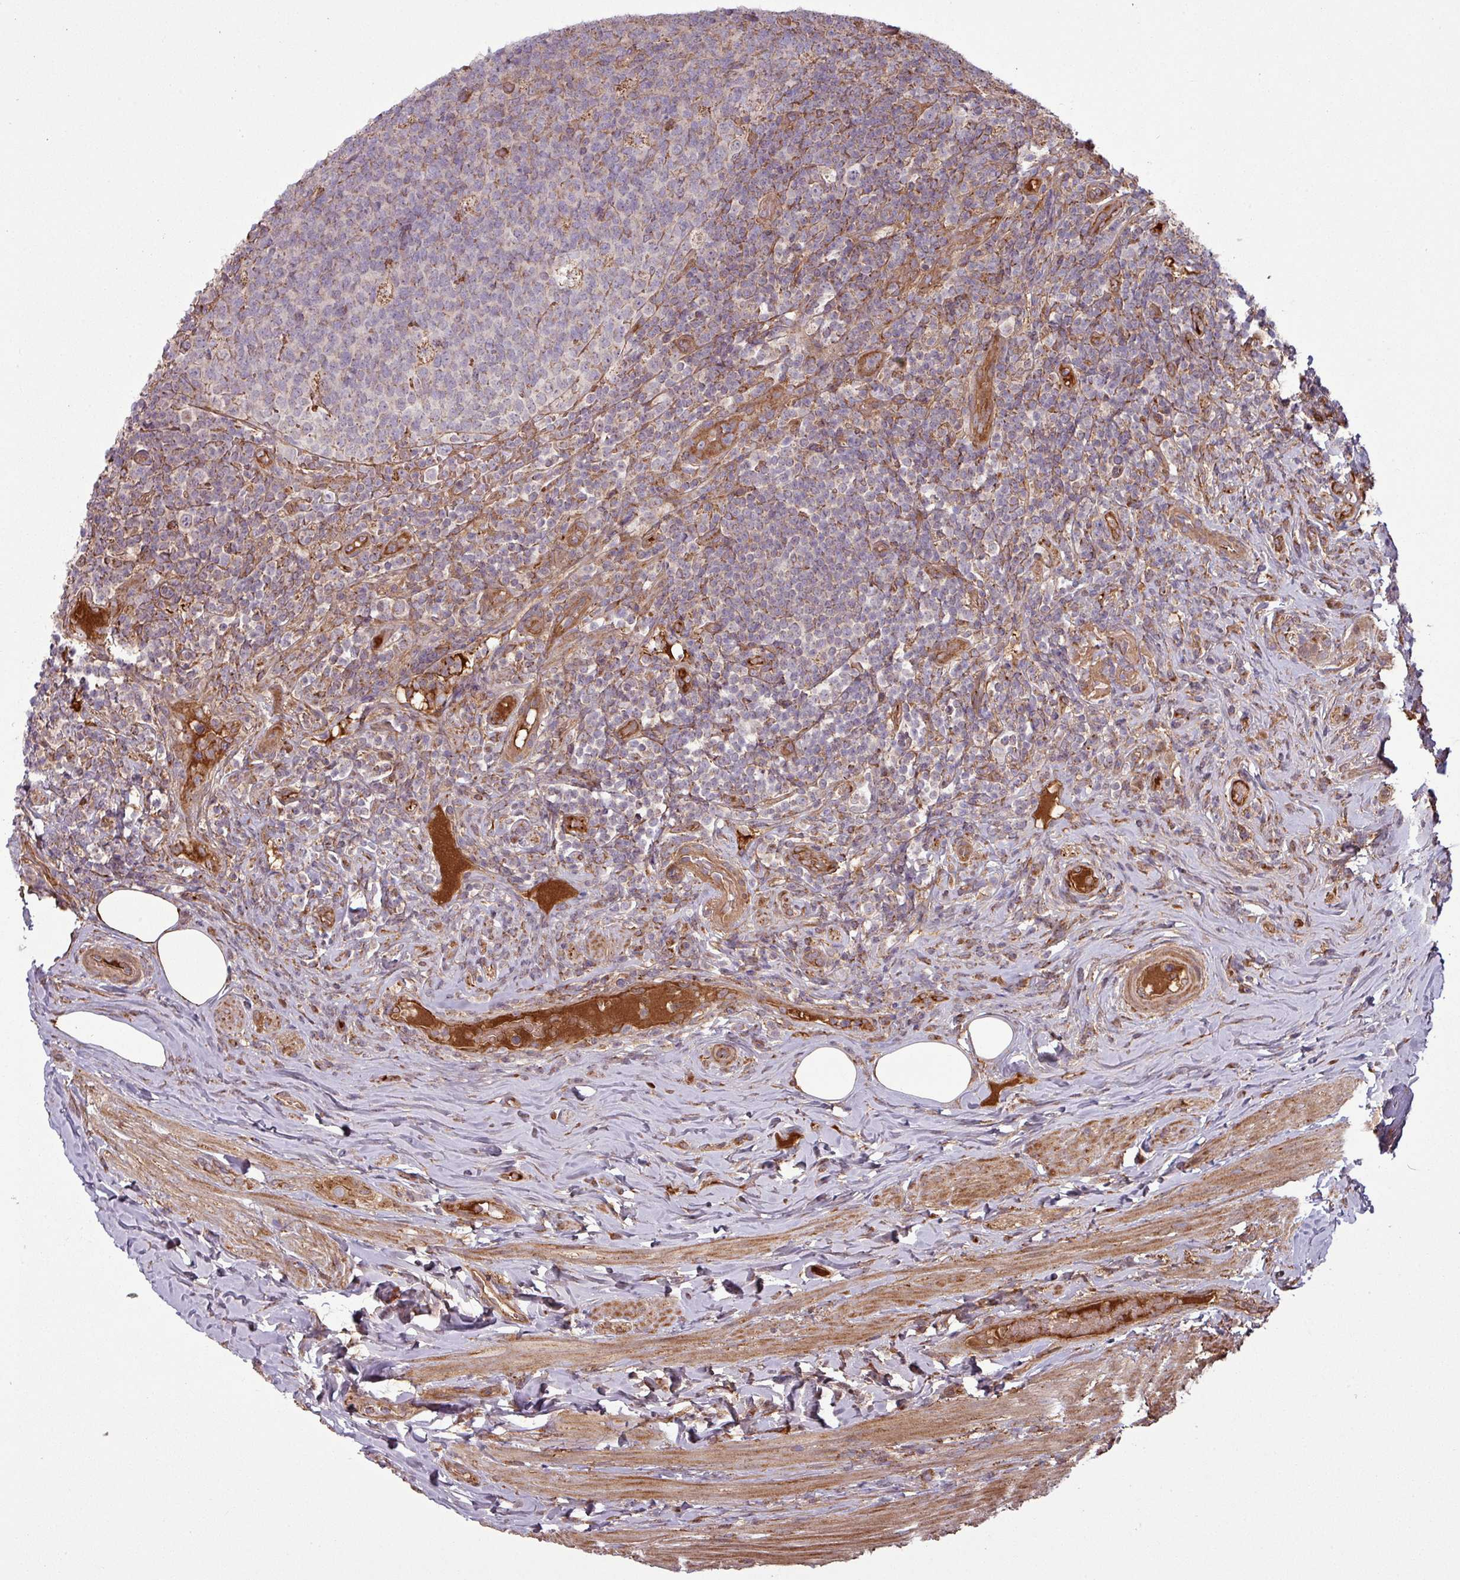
{"staining": {"intensity": "strong", "quantity": ">75%", "location": "cytoplasmic/membranous"}, "tissue": "appendix", "cell_type": "Glandular cells", "image_type": "normal", "snomed": [{"axis": "morphology", "description": "Normal tissue, NOS"}, {"axis": "topography", "description": "Appendix"}], "caption": "Immunohistochemistry (IHC) photomicrograph of normal appendix stained for a protein (brown), which reveals high levels of strong cytoplasmic/membranous positivity in approximately >75% of glandular cells.", "gene": "SNRNP25", "patient": {"sex": "female", "age": 43}}